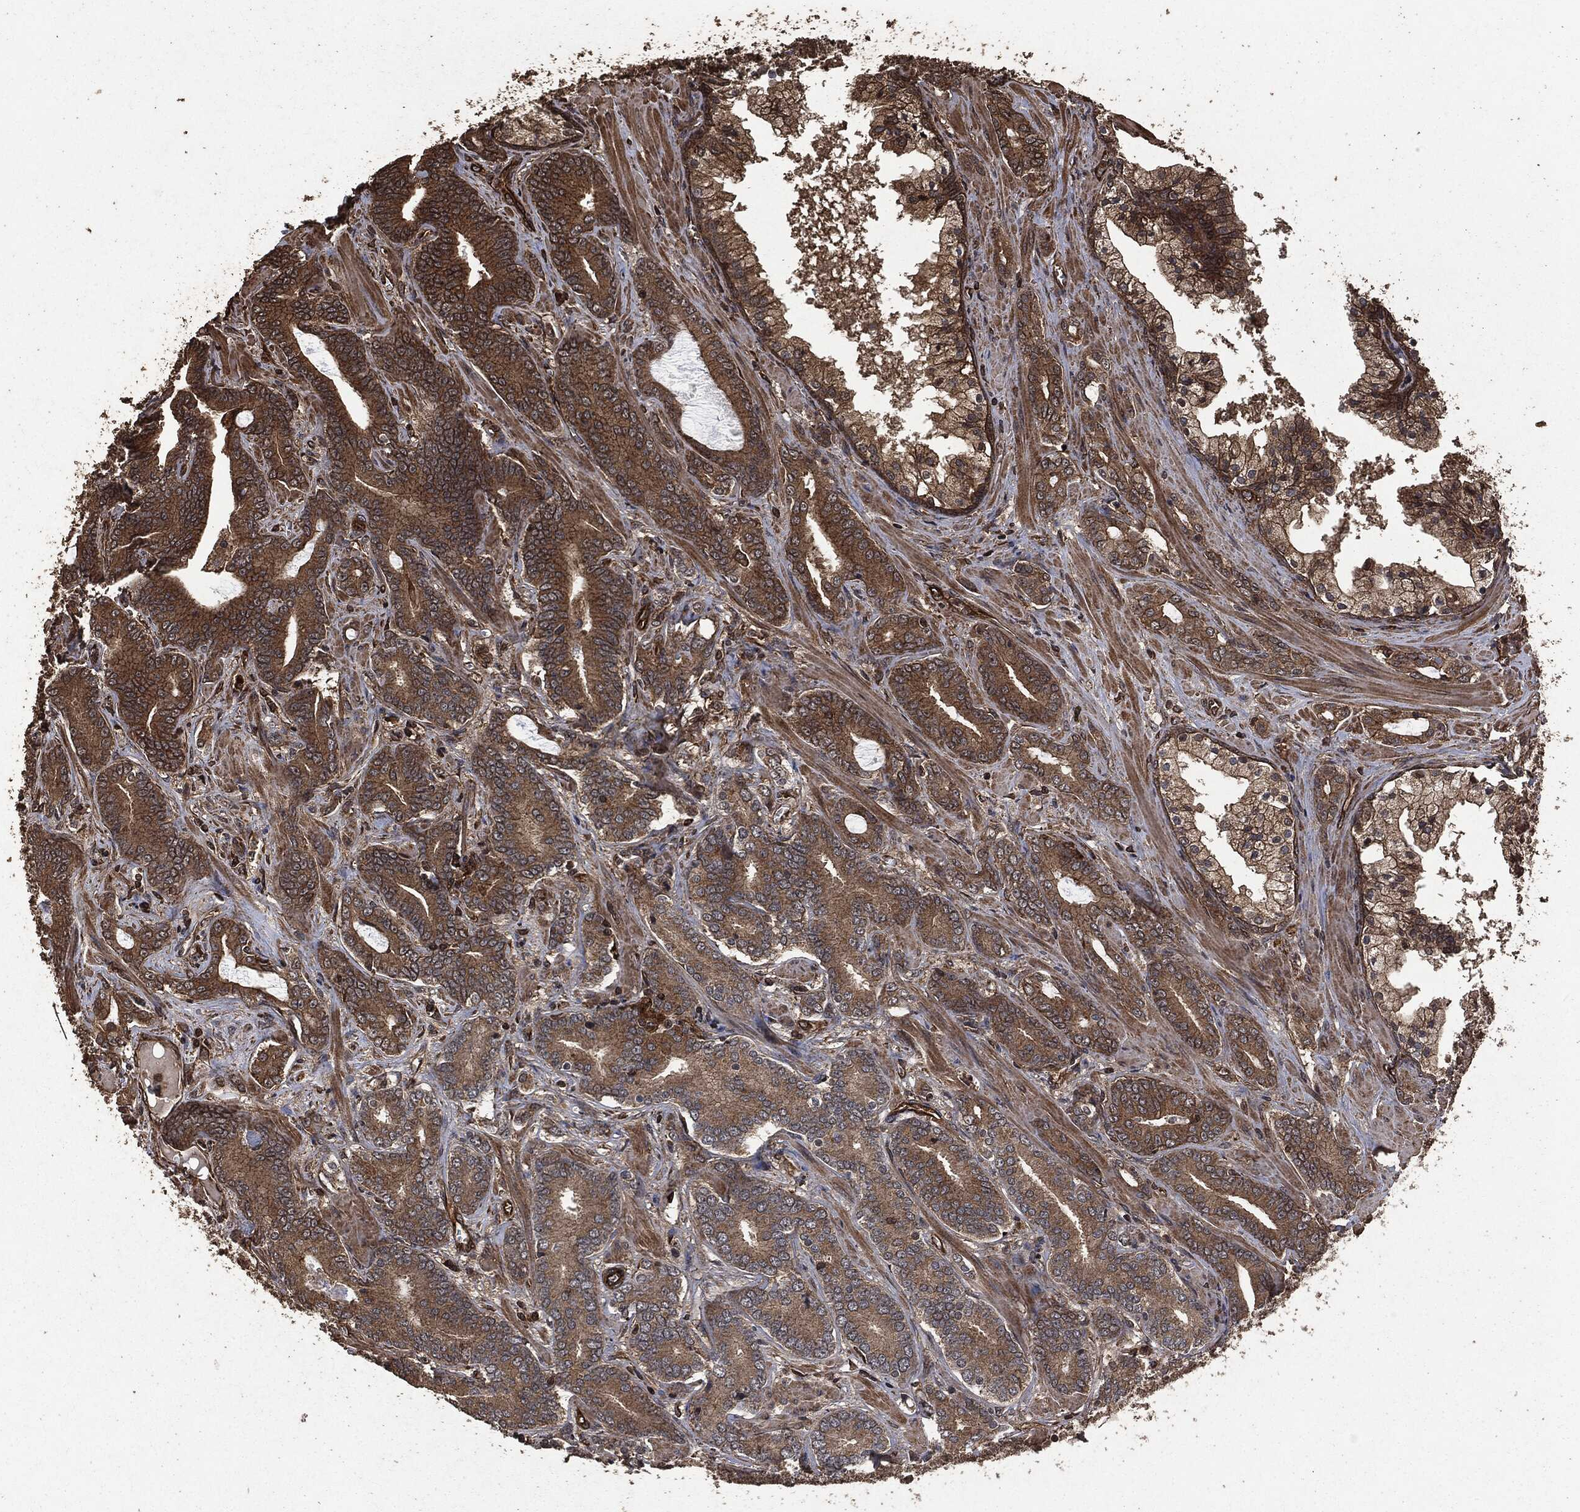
{"staining": {"intensity": "strong", "quantity": "25%-75%", "location": "cytoplasmic/membranous"}, "tissue": "prostate cancer", "cell_type": "Tumor cells", "image_type": "cancer", "snomed": [{"axis": "morphology", "description": "Adenocarcinoma, NOS"}, {"axis": "topography", "description": "Prostate"}], "caption": "Protein analysis of prostate cancer tissue reveals strong cytoplasmic/membranous staining in approximately 25%-75% of tumor cells.", "gene": "HRAS", "patient": {"sex": "male", "age": 55}}